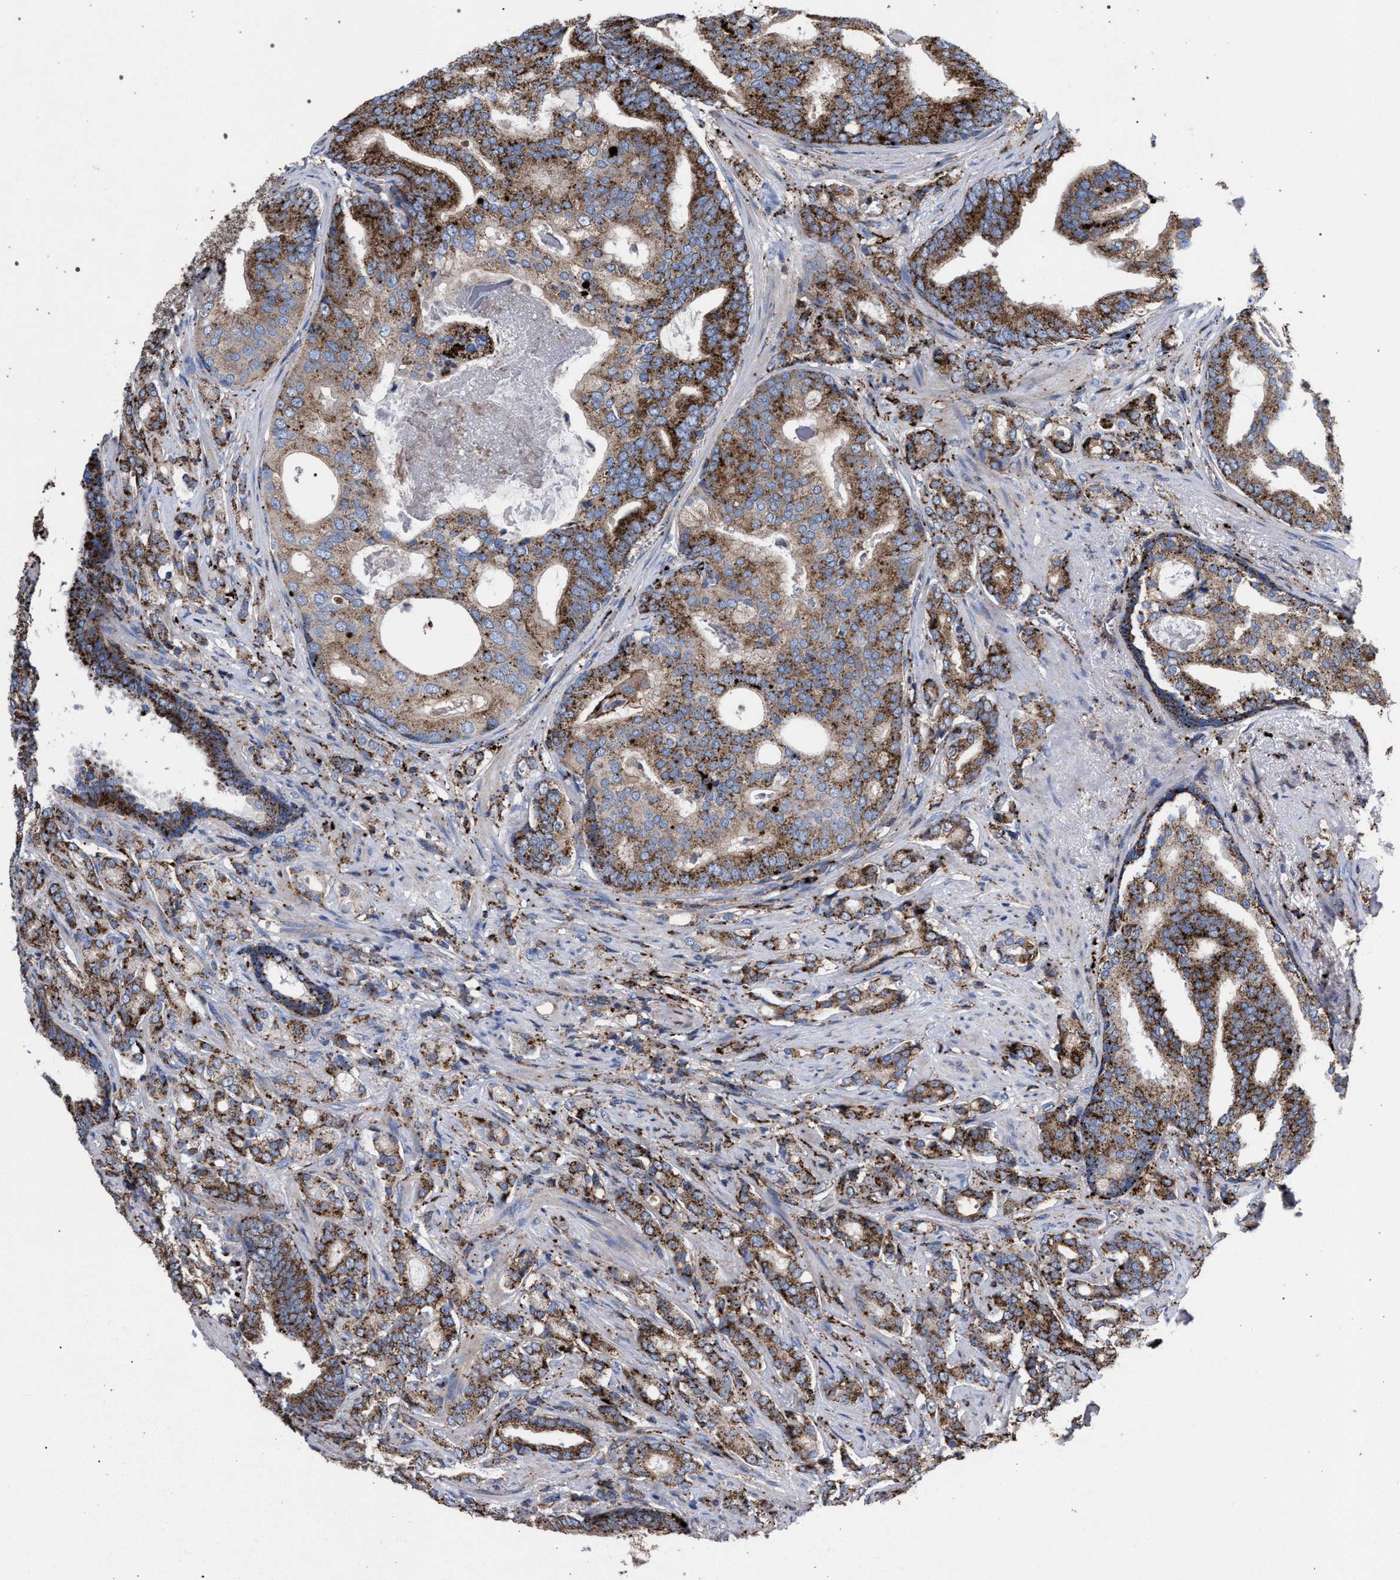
{"staining": {"intensity": "moderate", "quantity": ">75%", "location": "cytoplasmic/membranous"}, "tissue": "prostate cancer", "cell_type": "Tumor cells", "image_type": "cancer", "snomed": [{"axis": "morphology", "description": "Adenocarcinoma, Low grade"}, {"axis": "topography", "description": "Prostate"}], "caption": "Immunohistochemical staining of adenocarcinoma (low-grade) (prostate) demonstrates moderate cytoplasmic/membranous protein staining in about >75% of tumor cells.", "gene": "PPT1", "patient": {"sex": "male", "age": 58}}